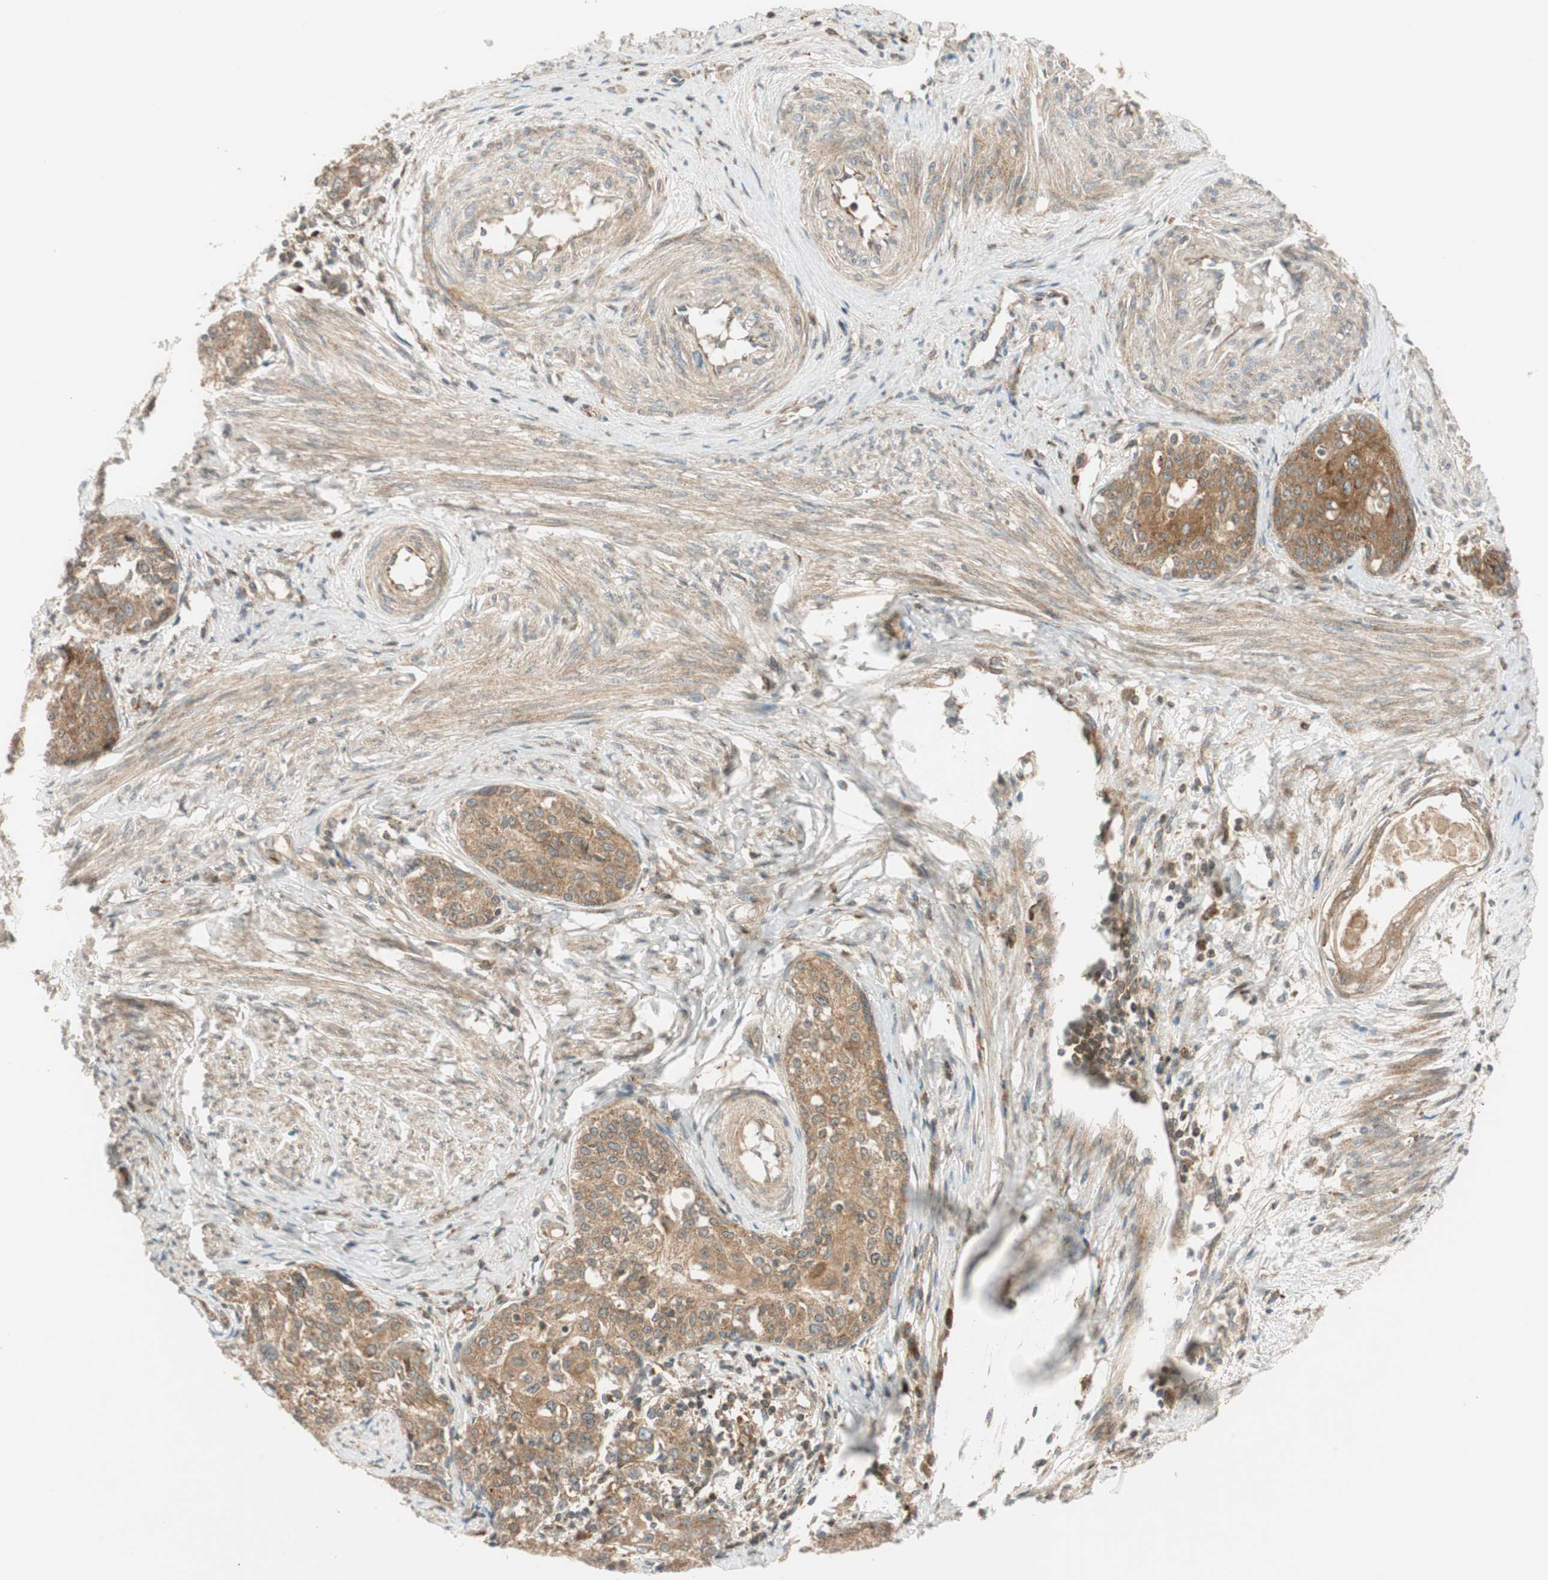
{"staining": {"intensity": "moderate", "quantity": ">75%", "location": "cytoplasmic/membranous"}, "tissue": "cervical cancer", "cell_type": "Tumor cells", "image_type": "cancer", "snomed": [{"axis": "morphology", "description": "Squamous cell carcinoma, NOS"}, {"axis": "morphology", "description": "Adenocarcinoma, NOS"}, {"axis": "topography", "description": "Cervix"}], "caption": "Cervical cancer tissue exhibits moderate cytoplasmic/membranous expression in about >75% of tumor cells, visualized by immunohistochemistry.", "gene": "ABI1", "patient": {"sex": "female", "age": 52}}